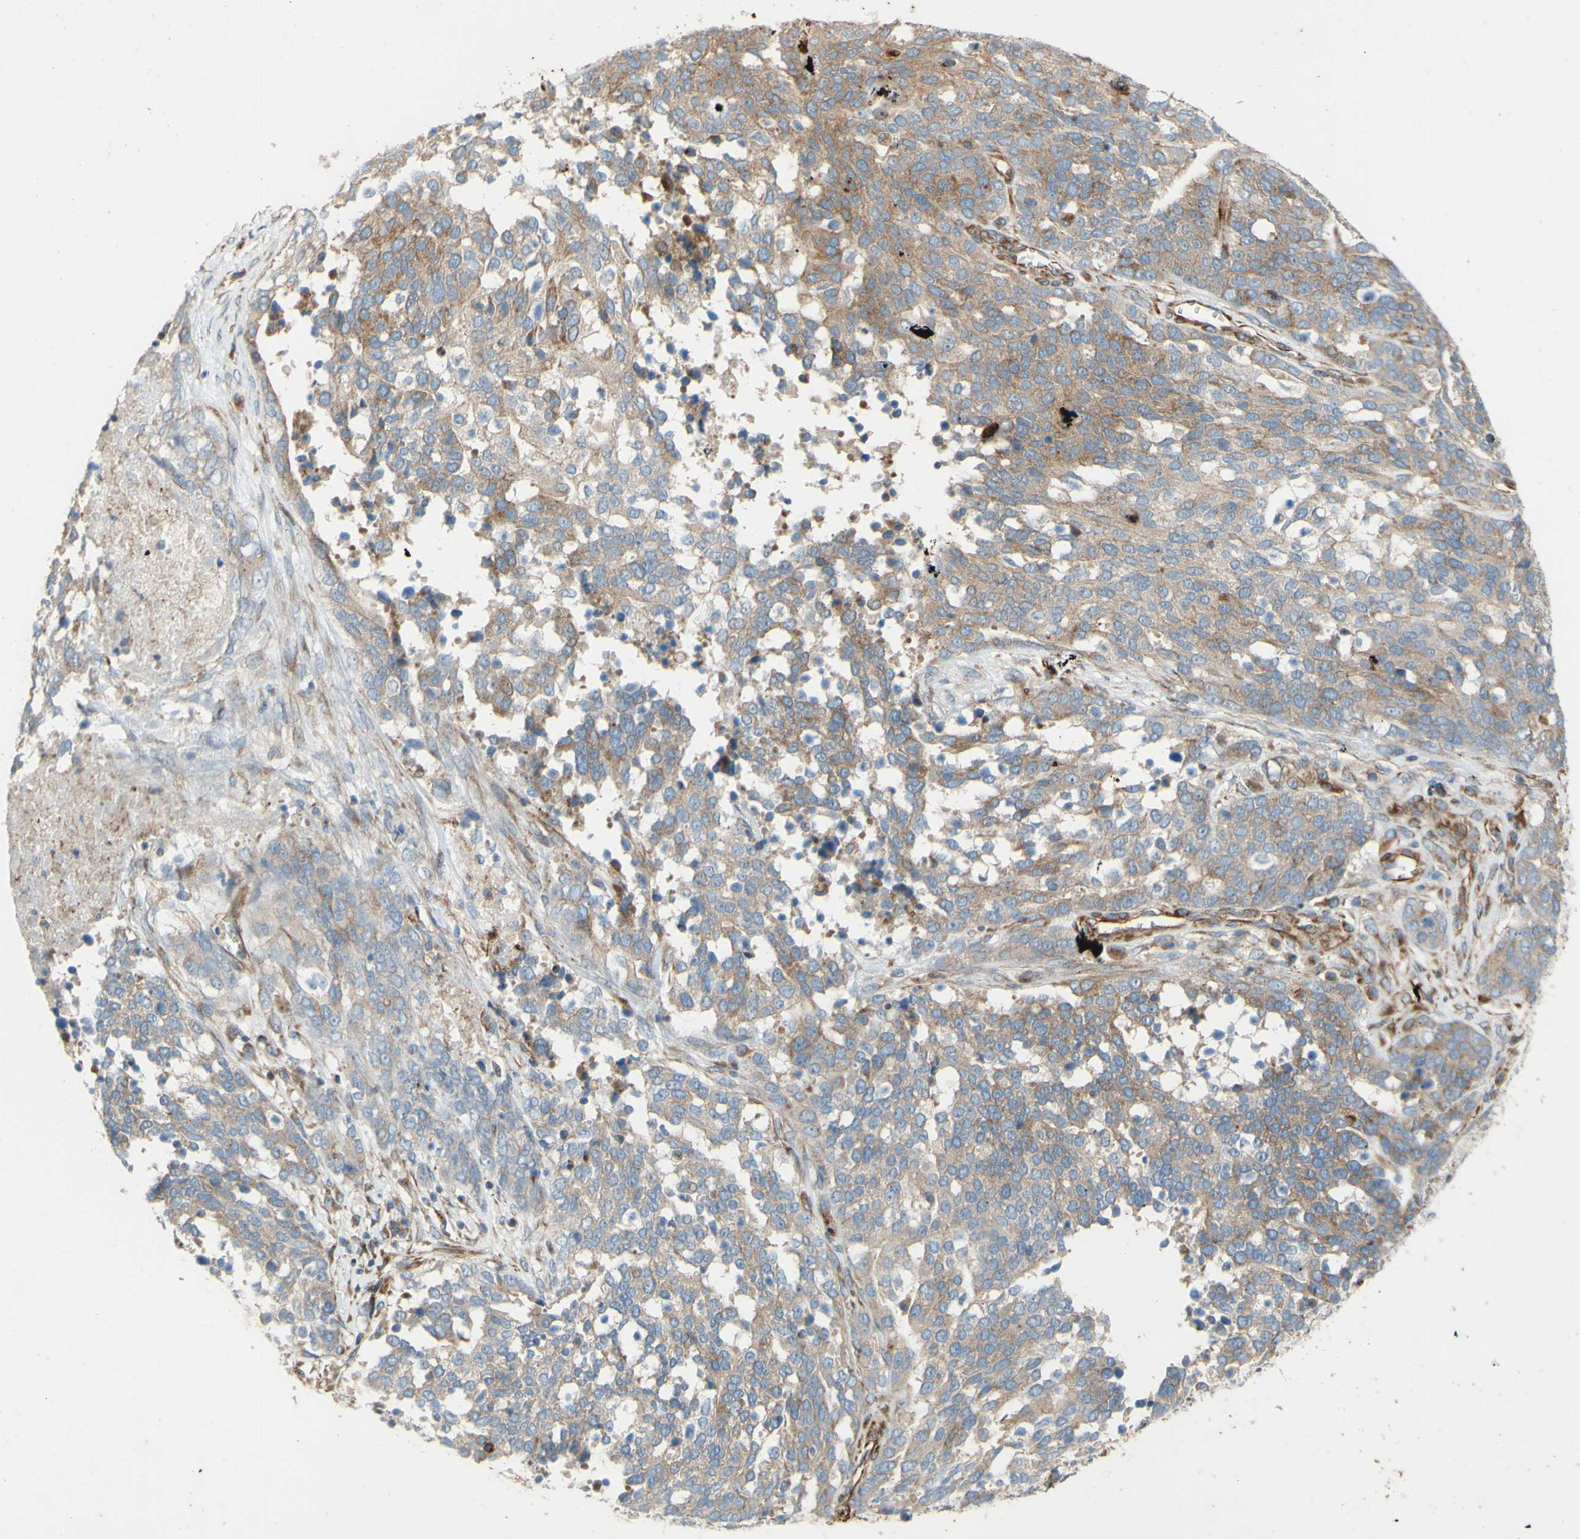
{"staining": {"intensity": "moderate", "quantity": ">75%", "location": "cytoplasmic/membranous"}, "tissue": "ovarian cancer", "cell_type": "Tumor cells", "image_type": "cancer", "snomed": [{"axis": "morphology", "description": "Cystadenocarcinoma, serous, NOS"}, {"axis": "topography", "description": "Ovary"}], "caption": "There is medium levels of moderate cytoplasmic/membranous staining in tumor cells of ovarian serous cystadenocarcinoma, as demonstrated by immunohistochemical staining (brown color).", "gene": "C1orf43", "patient": {"sex": "female", "age": 44}}